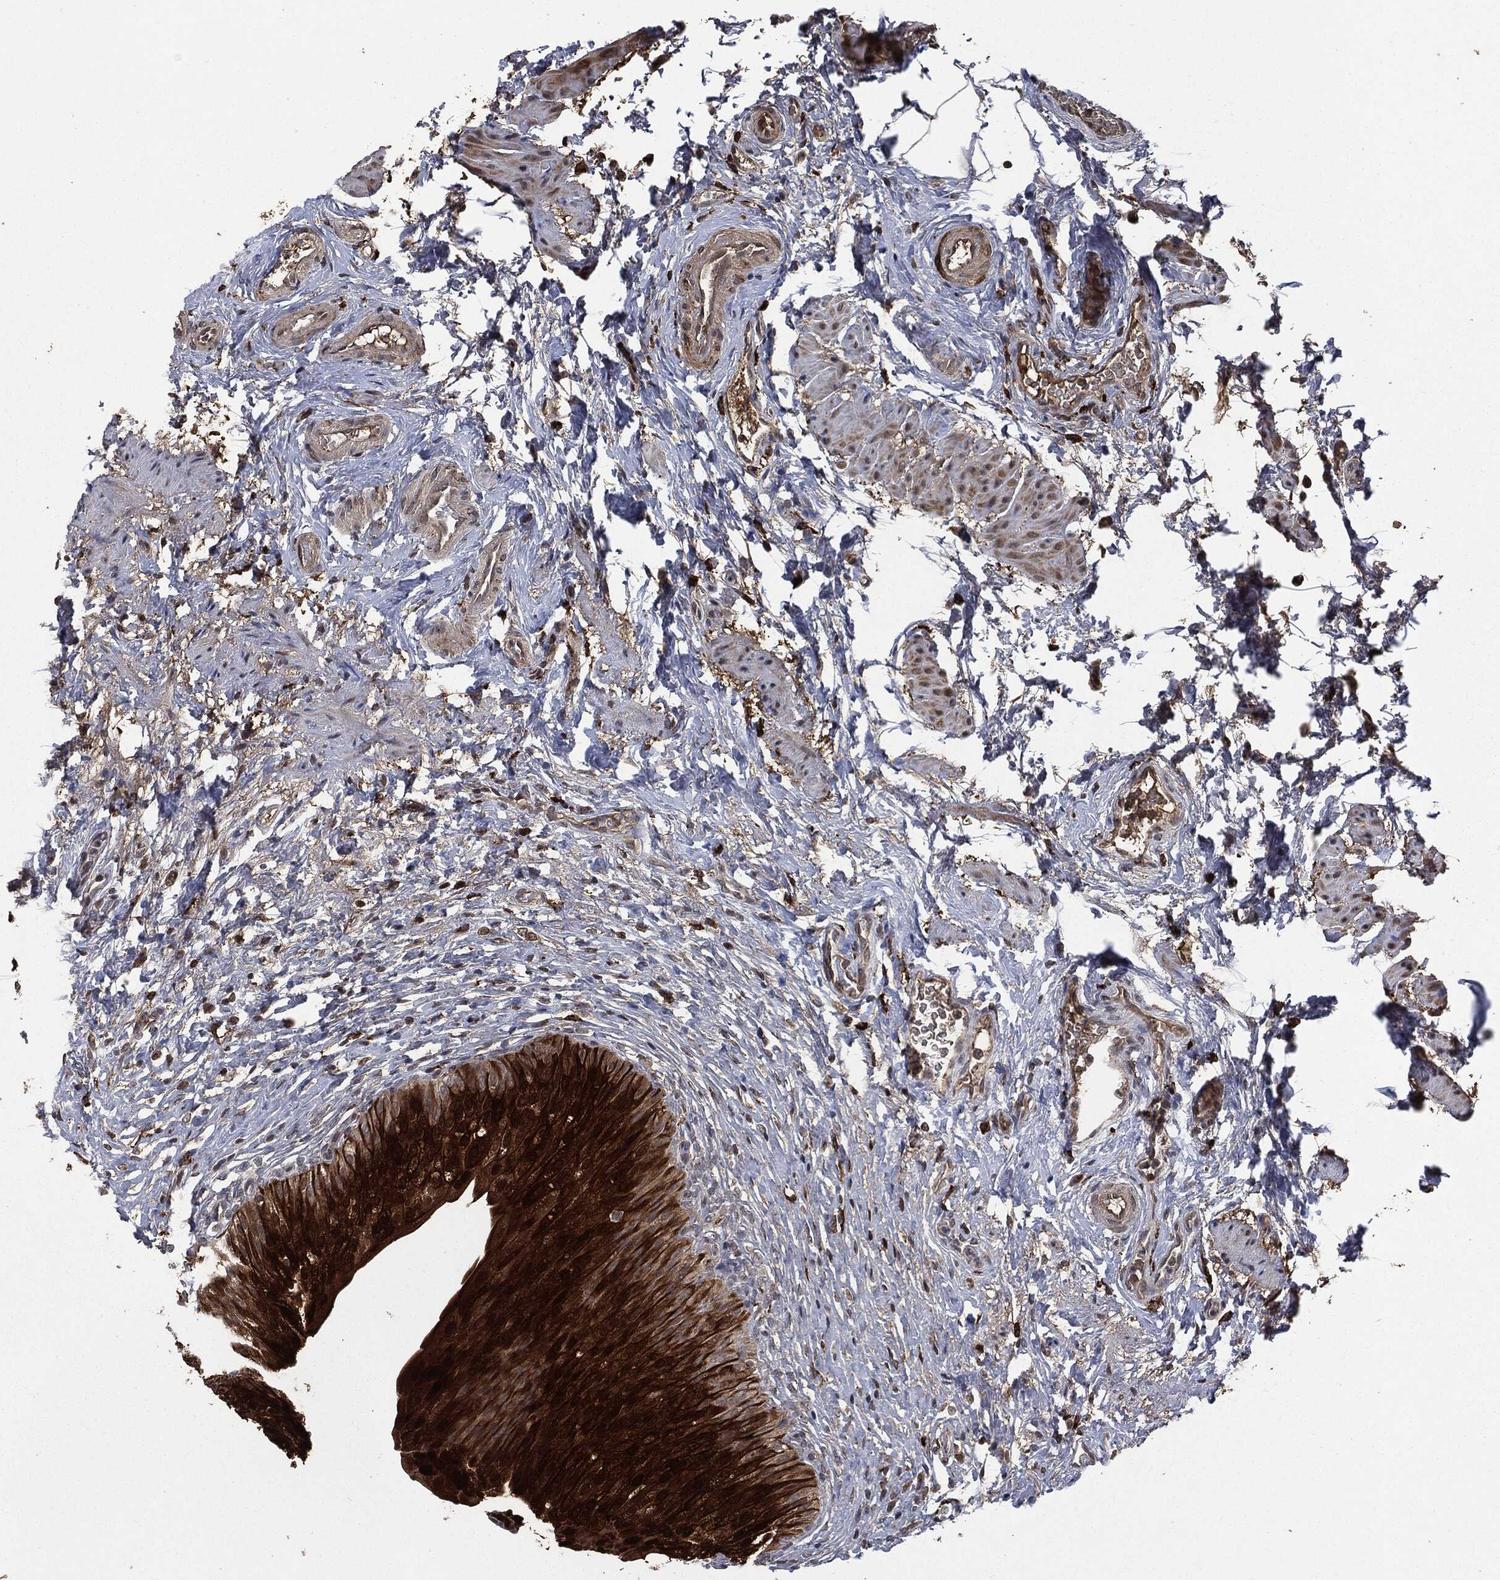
{"staining": {"intensity": "strong", "quantity": ">75%", "location": "cytoplasmic/membranous"}, "tissue": "urinary bladder", "cell_type": "Urothelial cells", "image_type": "normal", "snomed": [{"axis": "morphology", "description": "Normal tissue, NOS"}, {"axis": "topography", "description": "Urinary bladder"}], "caption": "Urinary bladder stained with IHC shows strong cytoplasmic/membranous staining in about >75% of urothelial cells.", "gene": "CRABP2", "patient": {"sex": "male", "age": 46}}